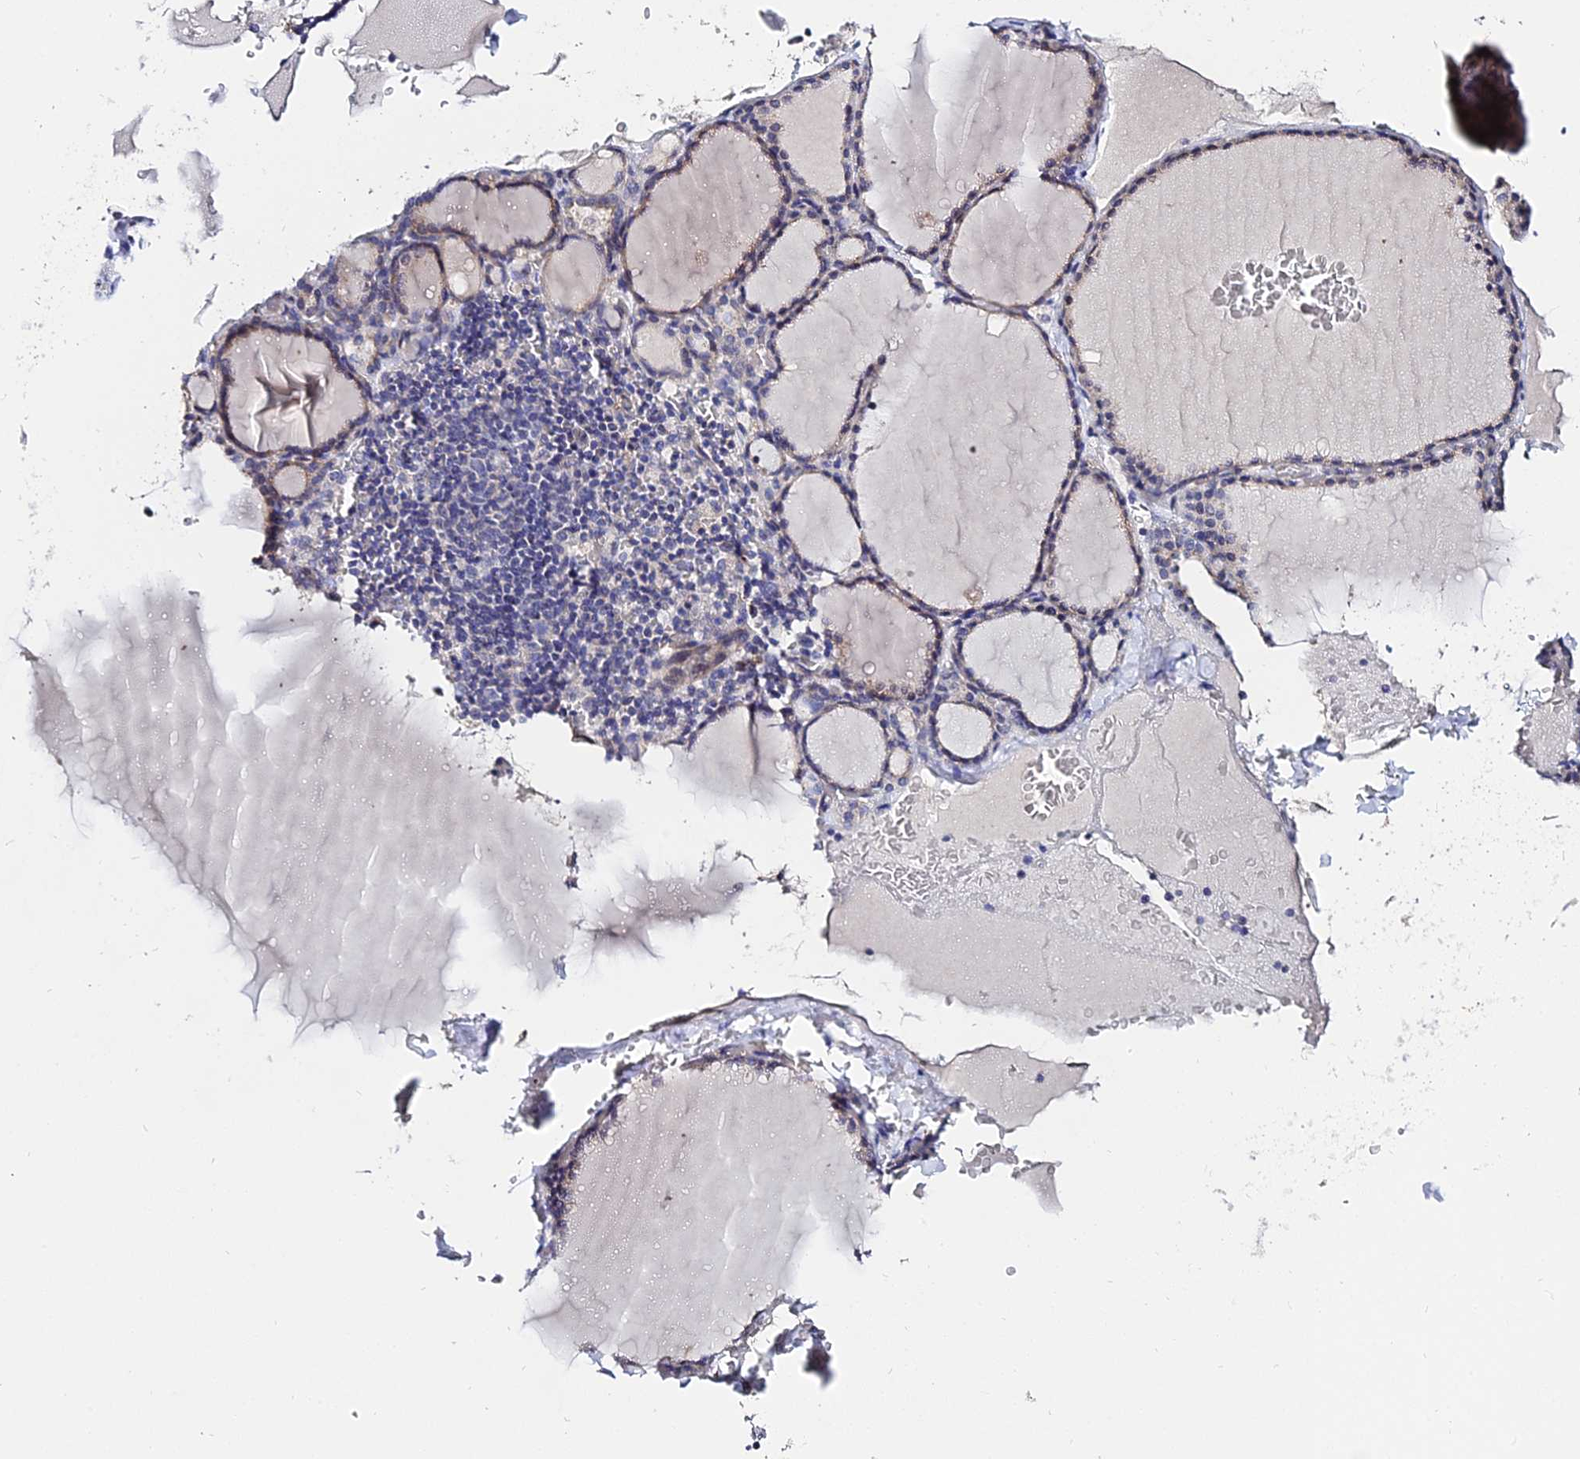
{"staining": {"intensity": "negative", "quantity": "none", "location": "none"}, "tissue": "thyroid gland", "cell_type": "Glandular cells", "image_type": "normal", "snomed": [{"axis": "morphology", "description": "Normal tissue, NOS"}, {"axis": "topography", "description": "Thyroid gland"}], "caption": "DAB (3,3'-diaminobenzidine) immunohistochemical staining of normal thyroid gland exhibits no significant staining in glandular cells.", "gene": "APOBEC3H", "patient": {"sex": "female", "age": 39}}